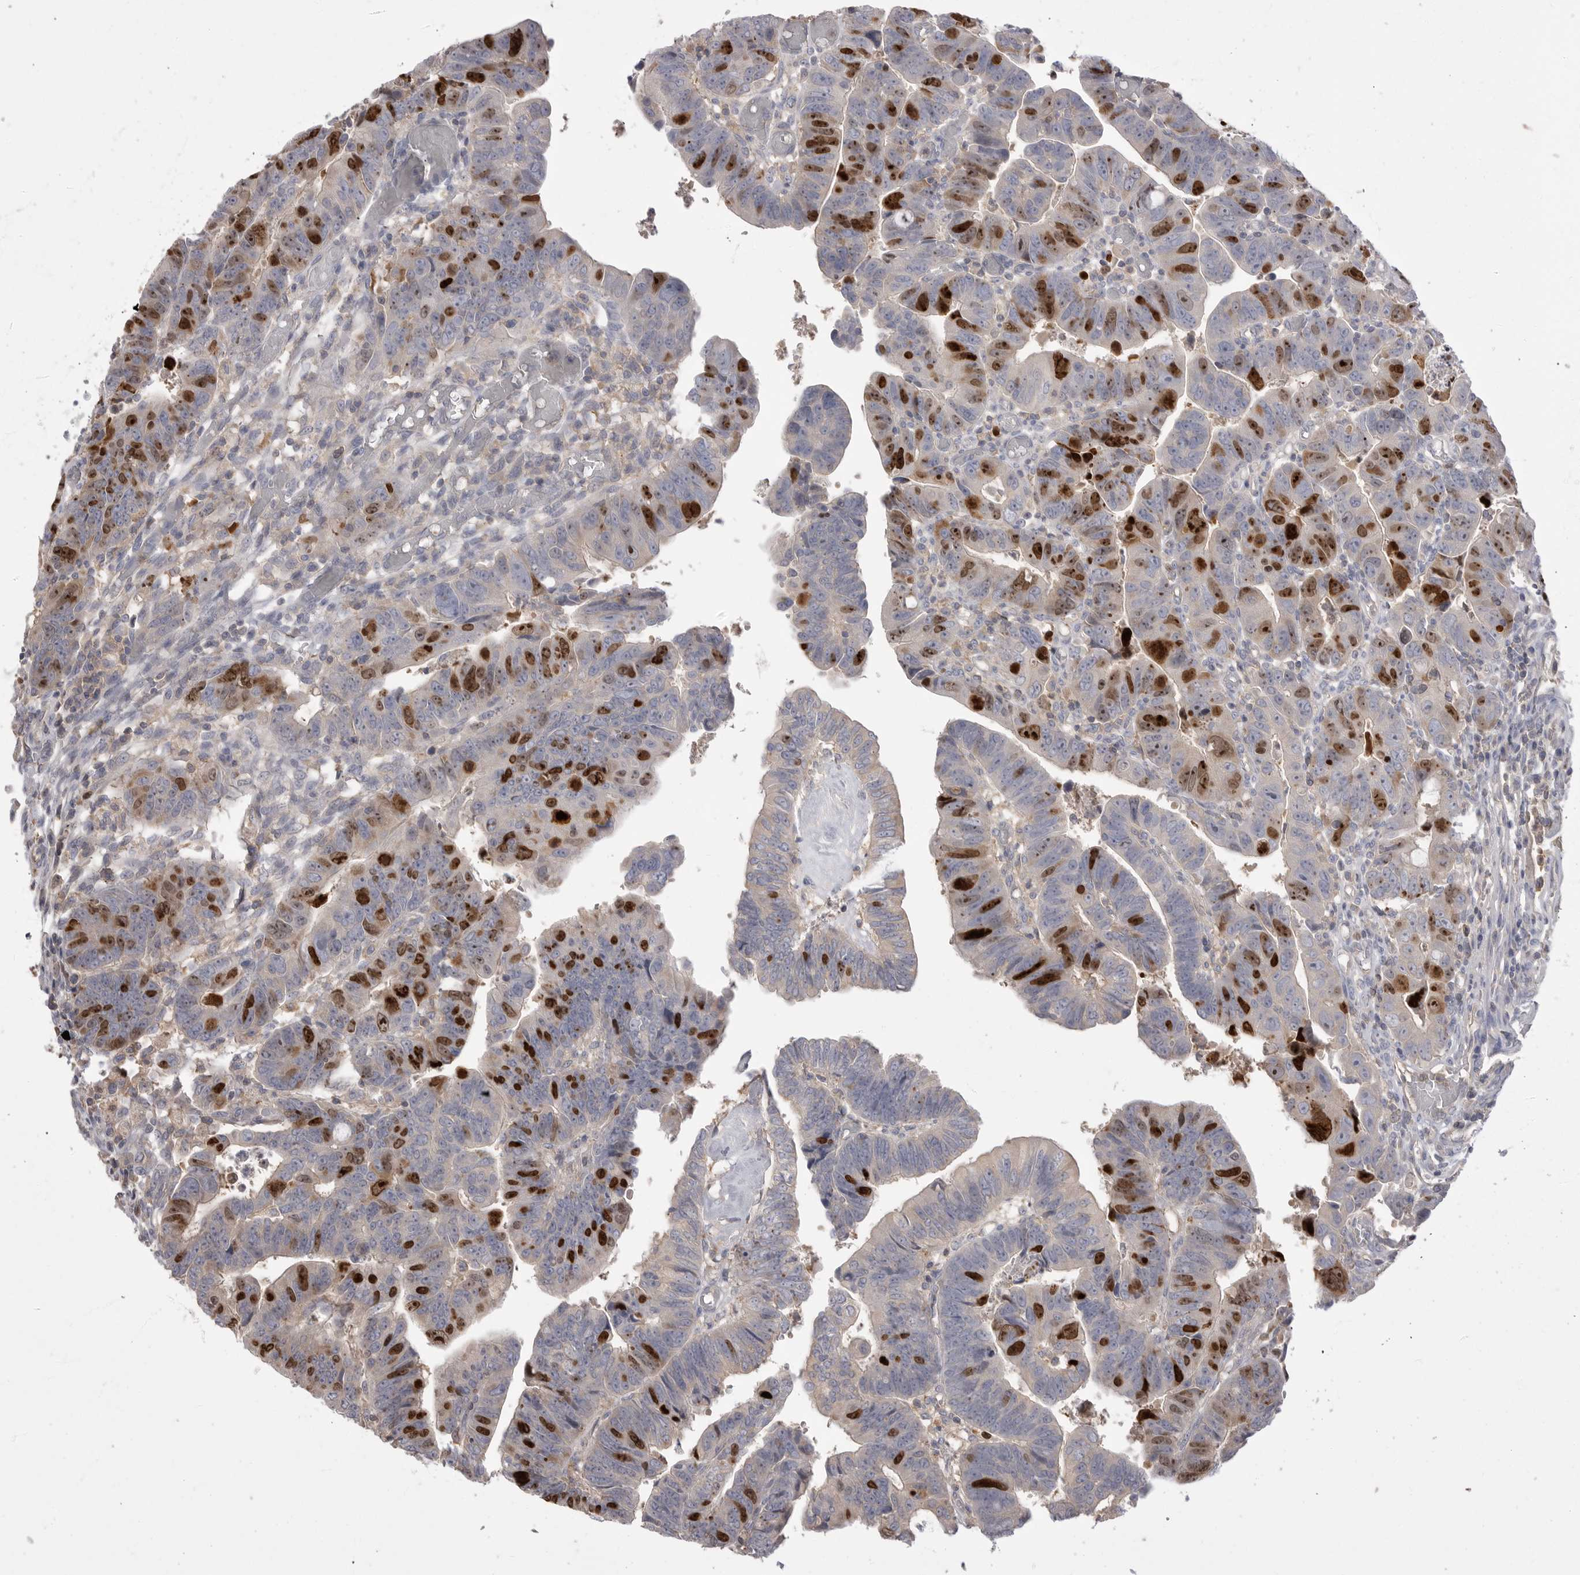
{"staining": {"intensity": "strong", "quantity": "25%-75%", "location": "nuclear"}, "tissue": "colorectal cancer", "cell_type": "Tumor cells", "image_type": "cancer", "snomed": [{"axis": "morphology", "description": "Adenocarcinoma, NOS"}, {"axis": "topography", "description": "Rectum"}], "caption": "This is a histology image of IHC staining of colorectal cancer (adenocarcinoma), which shows strong positivity in the nuclear of tumor cells.", "gene": "TOP2A", "patient": {"sex": "female", "age": 65}}